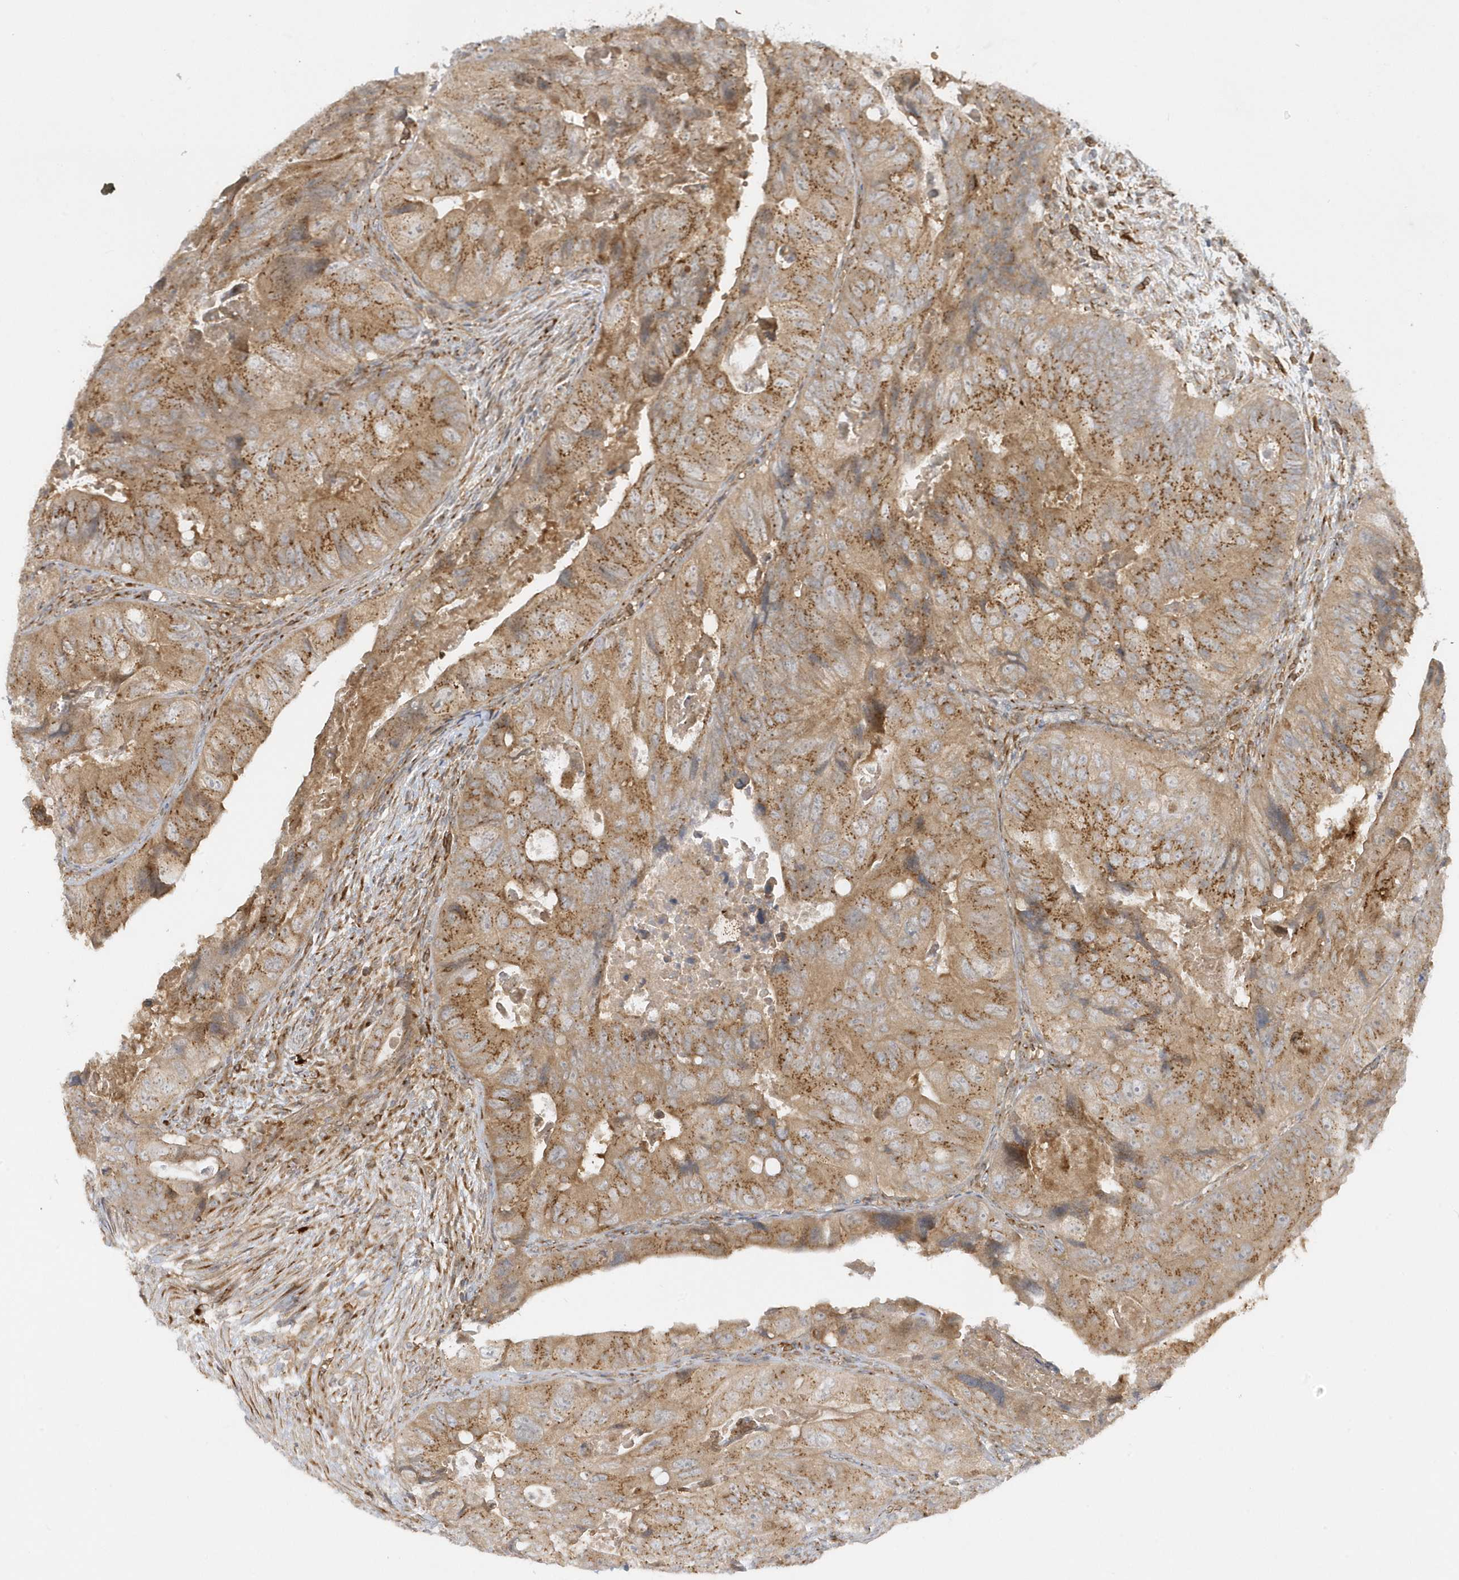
{"staining": {"intensity": "moderate", "quantity": ">75%", "location": "cytoplasmic/membranous"}, "tissue": "colorectal cancer", "cell_type": "Tumor cells", "image_type": "cancer", "snomed": [{"axis": "morphology", "description": "Adenocarcinoma, NOS"}, {"axis": "topography", "description": "Rectum"}], "caption": "Protein expression by immunohistochemistry (IHC) demonstrates moderate cytoplasmic/membranous staining in approximately >75% of tumor cells in colorectal cancer (adenocarcinoma). The protein of interest is shown in brown color, while the nuclei are stained blue.", "gene": "RPP40", "patient": {"sex": "male", "age": 63}}